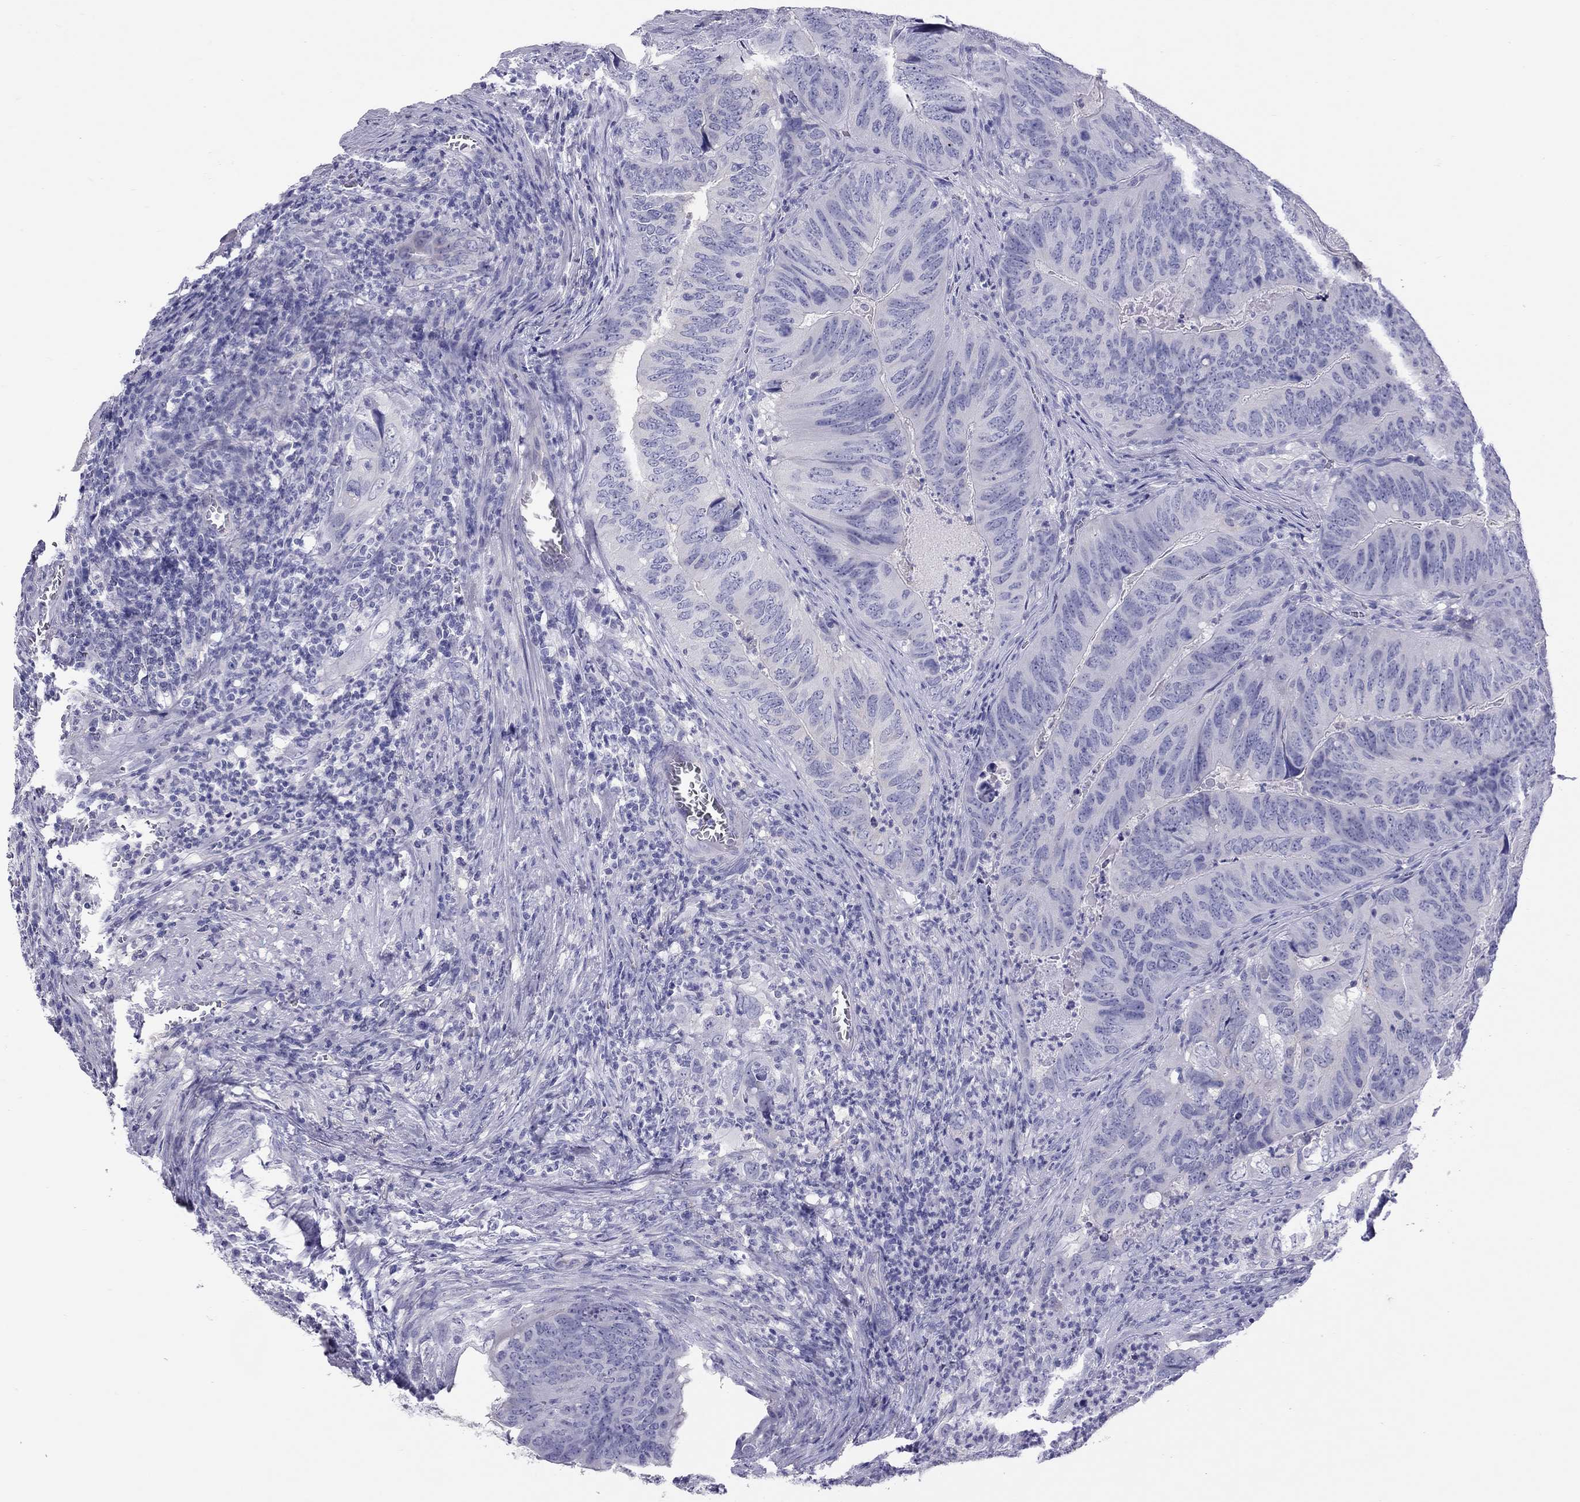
{"staining": {"intensity": "negative", "quantity": "none", "location": "none"}, "tissue": "colorectal cancer", "cell_type": "Tumor cells", "image_type": "cancer", "snomed": [{"axis": "morphology", "description": "Adenocarcinoma, NOS"}, {"axis": "topography", "description": "Colon"}], "caption": "A photomicrograph of colorectal cancer stained for a protein exhibits no brown staining in tumor cells.", "gene": "PSMB11", "patient": {"sex": "male", "age": 79}}